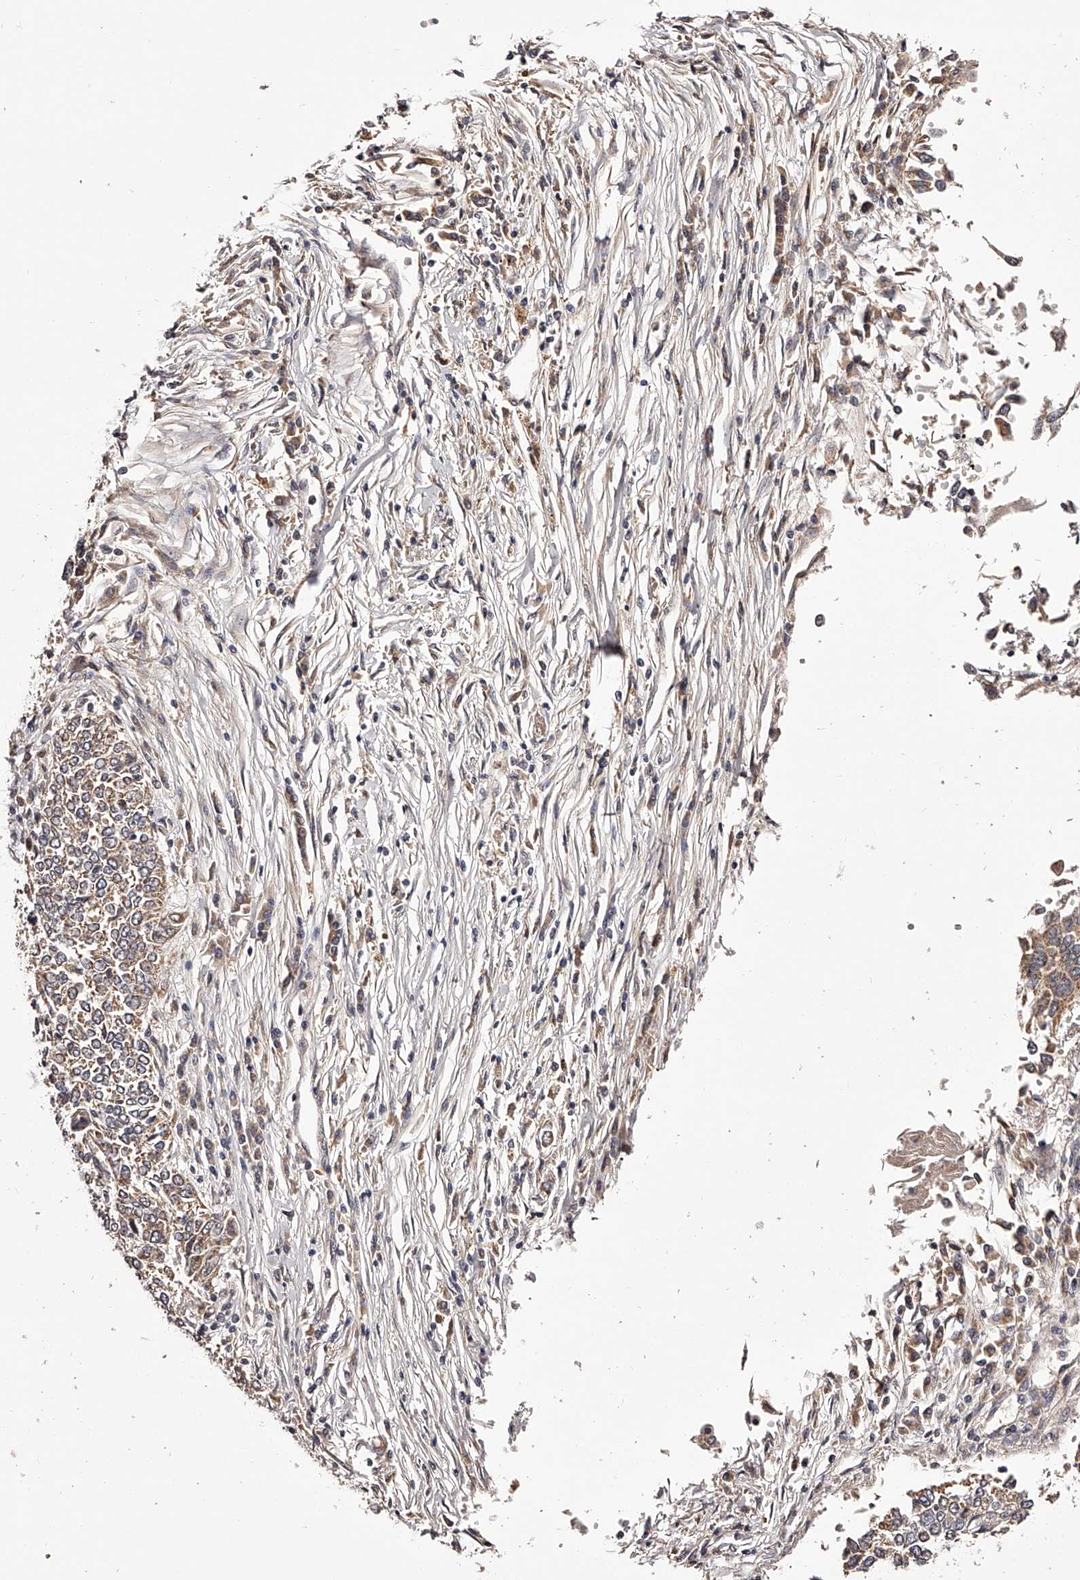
{"staining": {"intensity": "moderate", "quantity": ">75%", "location": "cytoplasmic/membranous"}, "tissue": "lung cancer", "cell_type": "Tumor cells", "image_type": "cancer", "snomed": [{"axis": "morphology", "description": "Normal tissue, NOS"}, {"axis": "morphology", "description": "Squamous cell carcinoma, NOS"}, {"axis": "topography", "description": "Cartilage tissue"}, {"axis": "topography", "description": "Bronchus"}, {"axis": "topography", "description": "Lung"}, {"axis": "topography", "description": "Peripheral nerve tissue"}], "caption": "Immunohistochemical staining of squamous cell carcinoma (lung) reveals medium levels of moderate cytoplasmic/membranous protein expression in about >75% of tumor cells. Using DAB (brown) and hematoxylin (blue) stains, captured at high magnification using brightfield microscopy.", "gene": "ODF2L", "patient": {"sex": "female", "age": 49}}